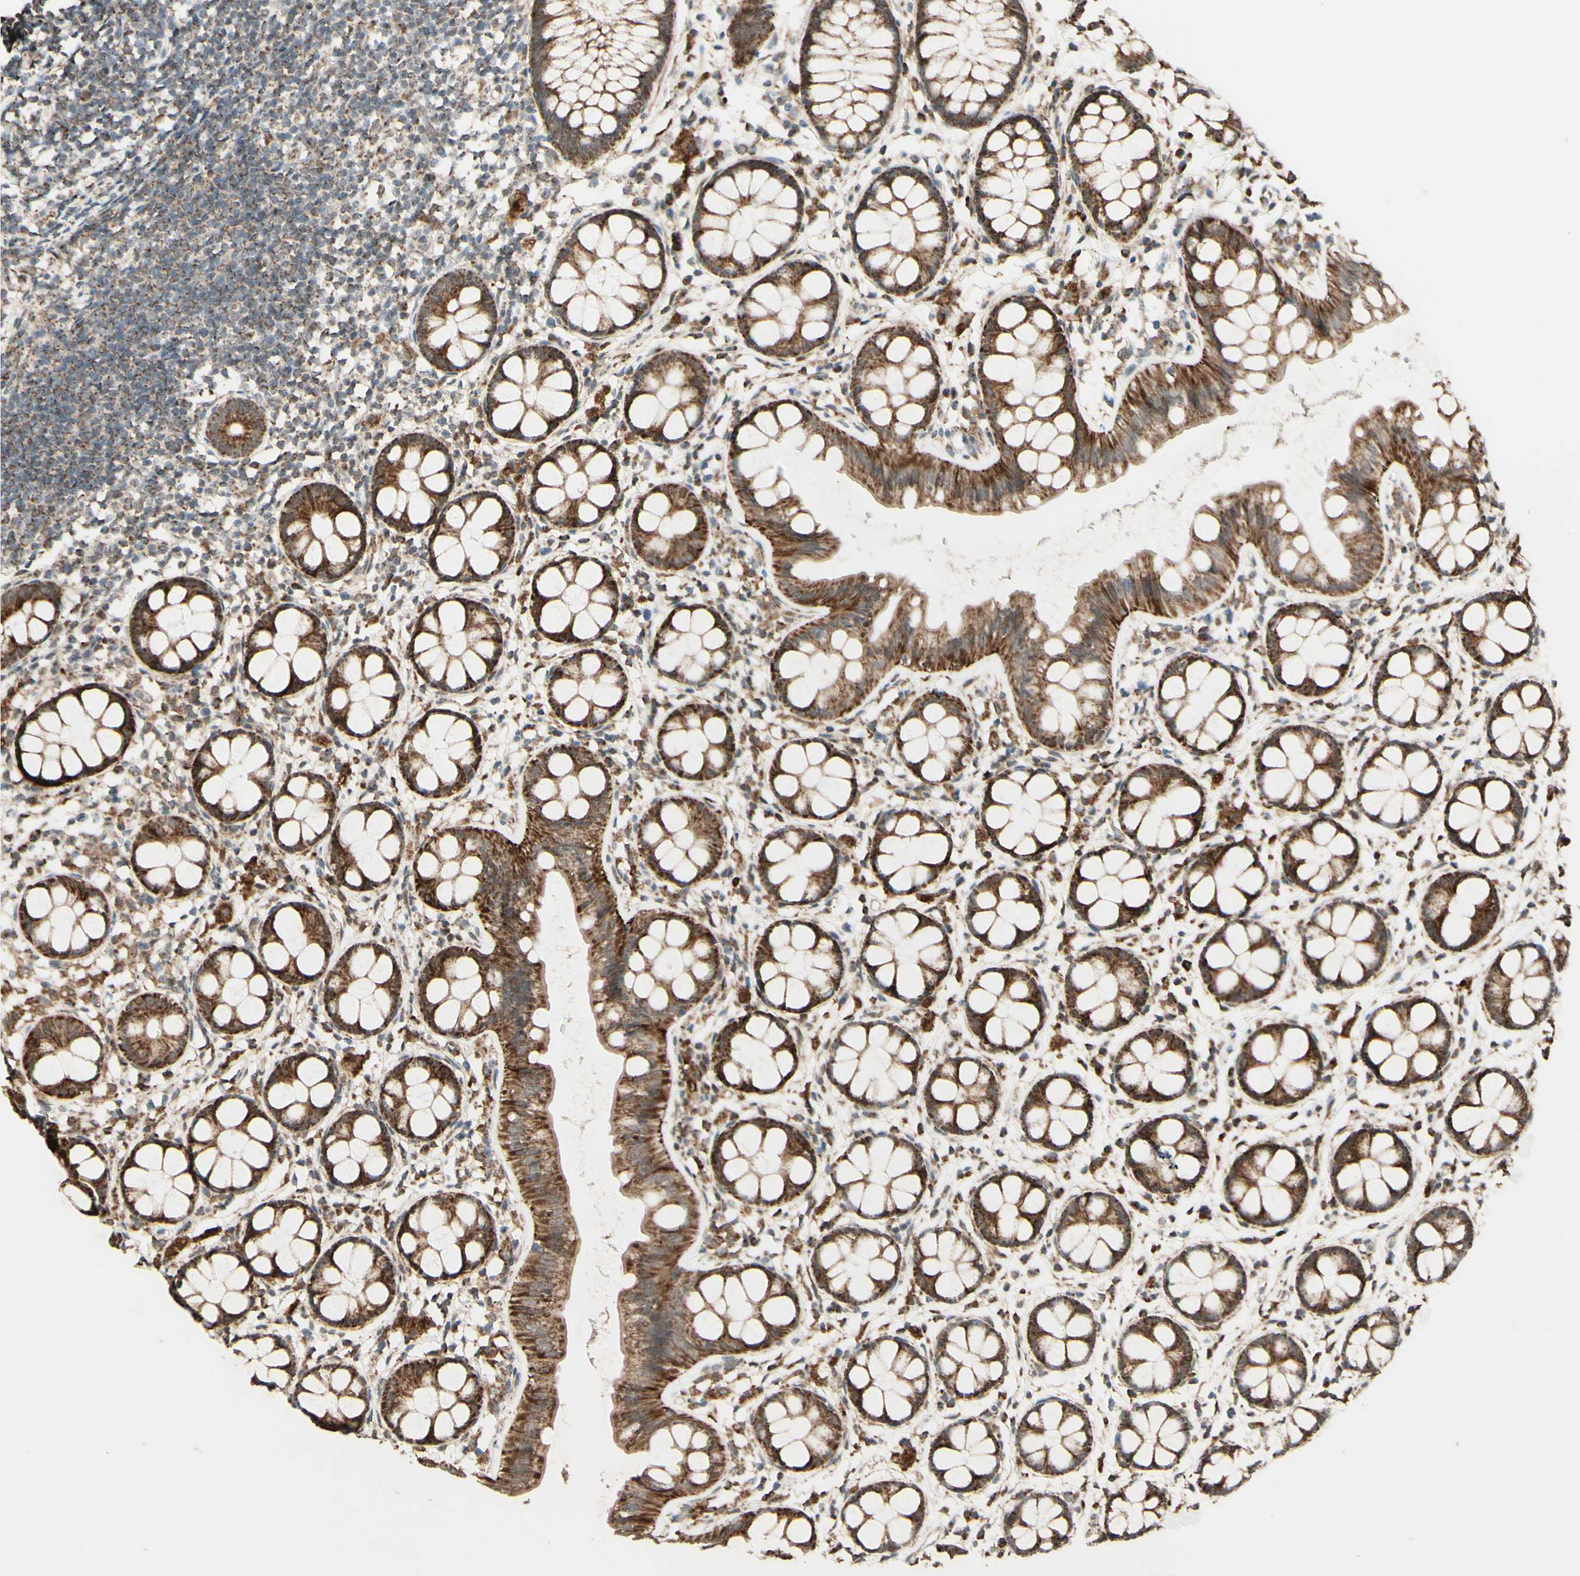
{"staining": {"intensity": "strong", "quantity": ">75%", "location": "cytoplasmic/membranous"}, "tissue": "rectum", "cell_type": "Glandular cells", "image_type": "normal", "snomed": [{"axis": "morphology", "description": "Normal tissue, NOS"}, {"axis": "topography", "description": "Rectum"}], "caption": "Rectum stained with a brown dye reveals strong cytoplasmic/membranous positive staining in approximately >75% of glandular cells.", "gene": "DHRS3", "patient": {"sex": "female", "age": 66}}